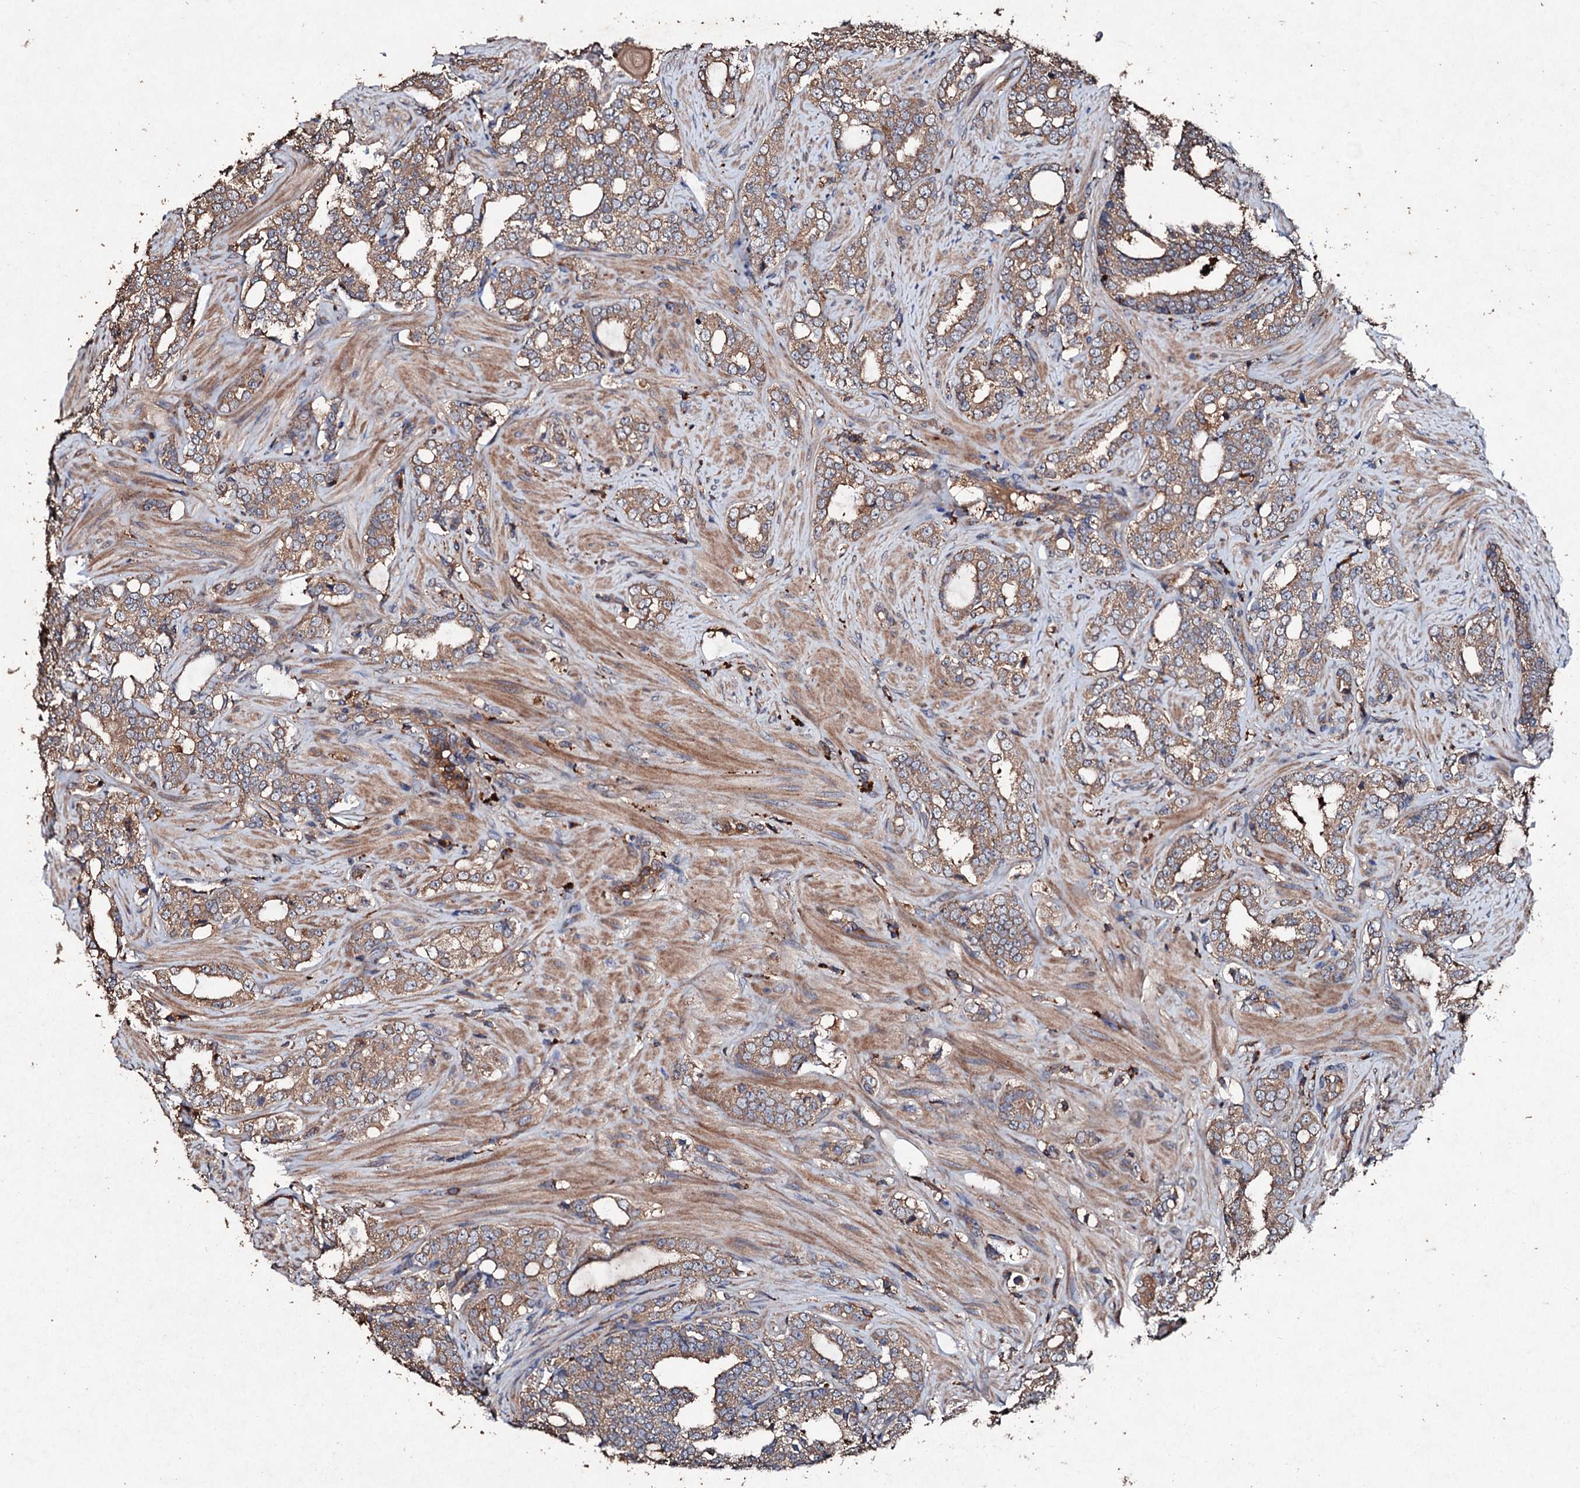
{"staining": {"intensity": "moderate", "quantity": ">75%", "location": "cytoplasmic/membranous"}, "tissue": "prostate cancer", "cell_type": "Tumor cells", "image_type": "cancer", "snomed": [{"axis": "morphology", "description": "Adenocarcinoma, High grade"}, {"axis": "topography", "description": "Prostate"}], "caption": "This is an image of immunohistochemistry staining of high-grade adenocarcinoma (prostate), which shows moderate staining in the cytoplasmic/membranous of tumor cells.", "gene": "KERA", "patient": {"sex": "male", "age": 64}}